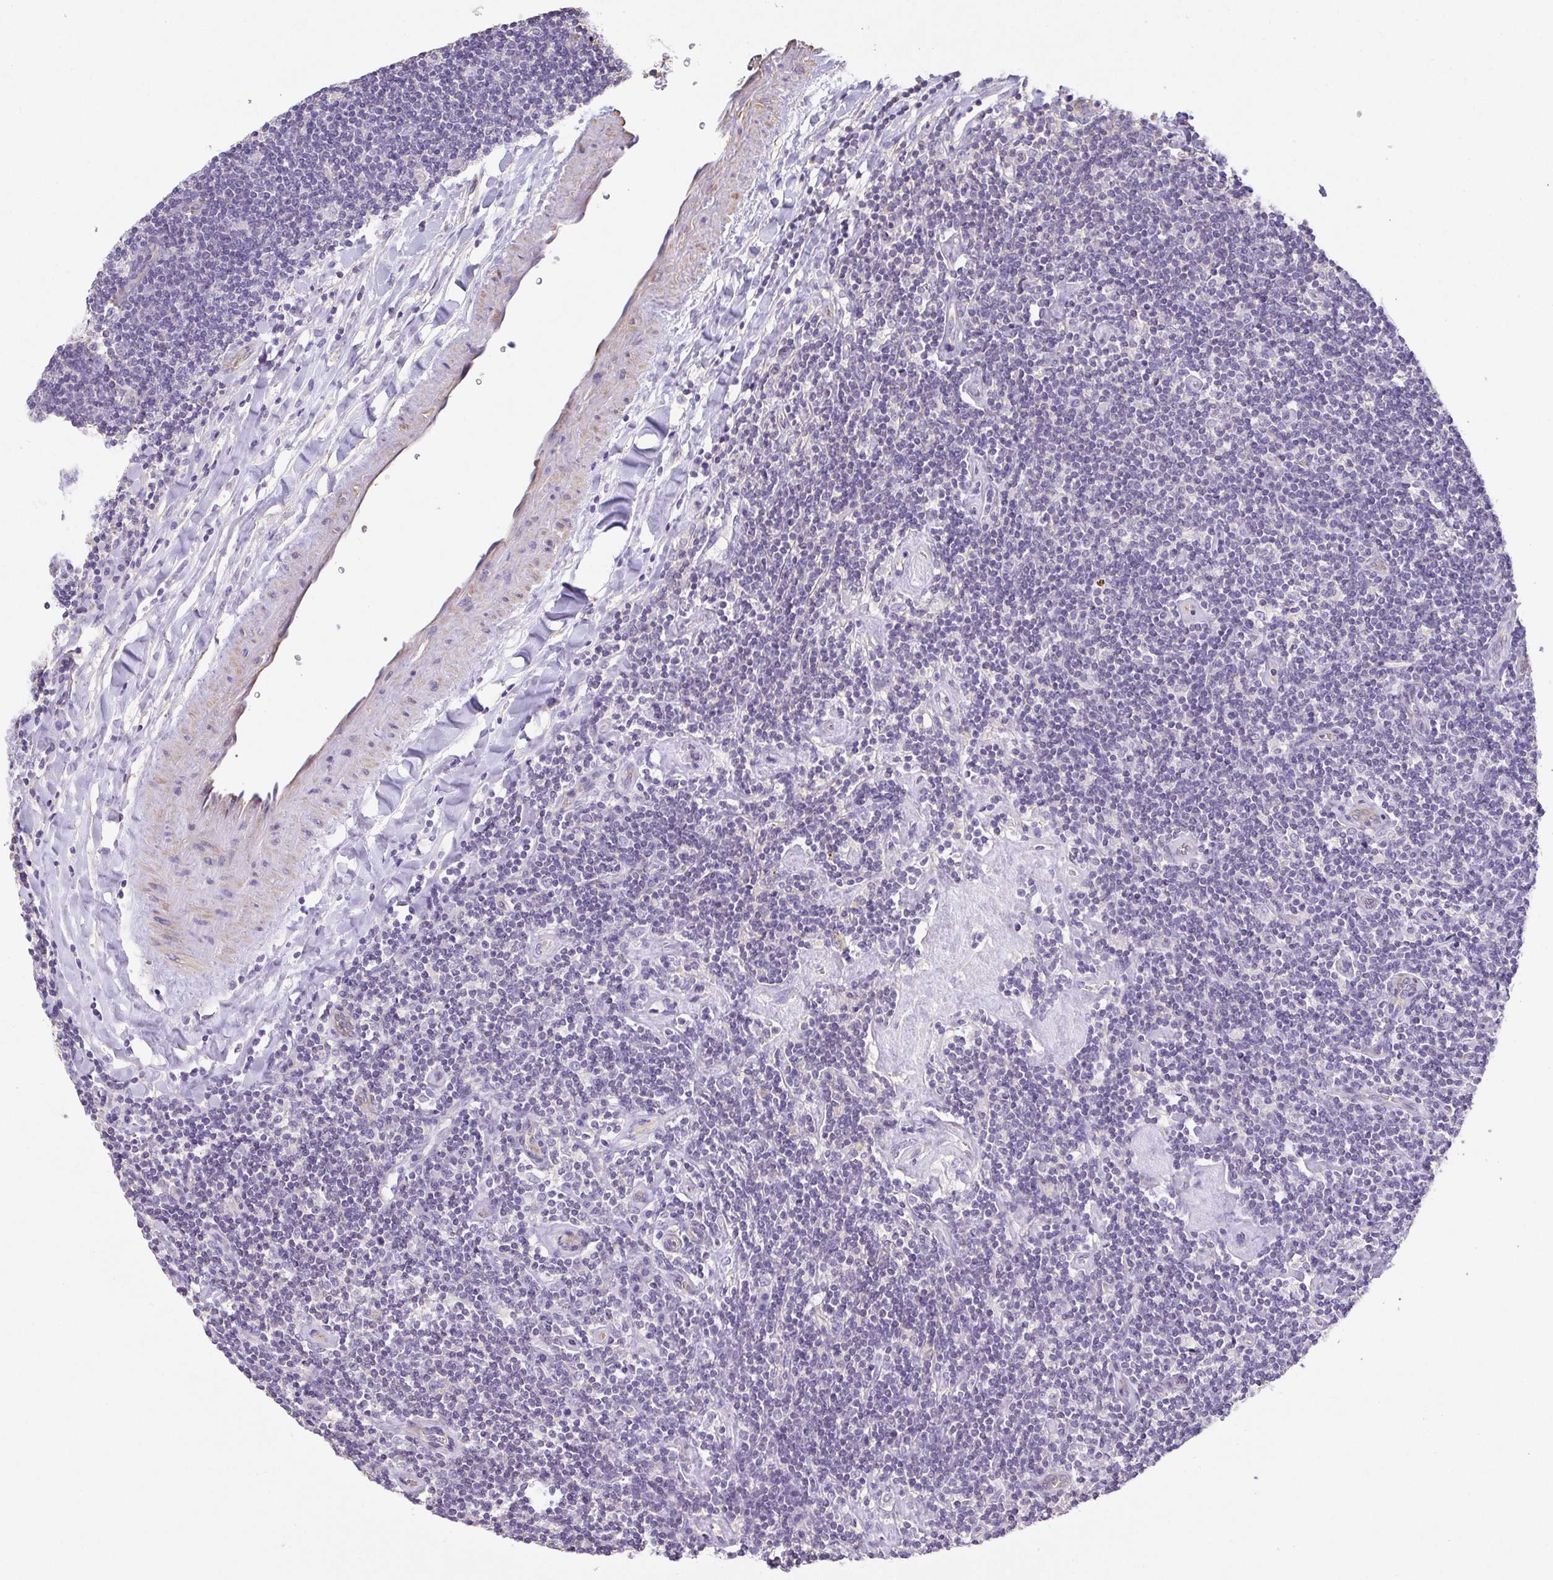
{"staining": {"intensity": "negative", "quantity": "none", "location": "none"}, "tissue": "lymphoma", "cell_type": "Tumor cells", "image_type": "cancer", "snomed": [{"axis": "morphology", "description": "Hodgkin's disease, NOS"}, {"axis": "topography", "description": "Lymph node"}], "caption": "This photomicrograph is of lymphoma stained with IHC to label a protein in brown with the nuclei are counter-stained blue. There is no expression in tumor cells.", "gene": "MYL6", "patient": {"sex": "male", "age": 40}}